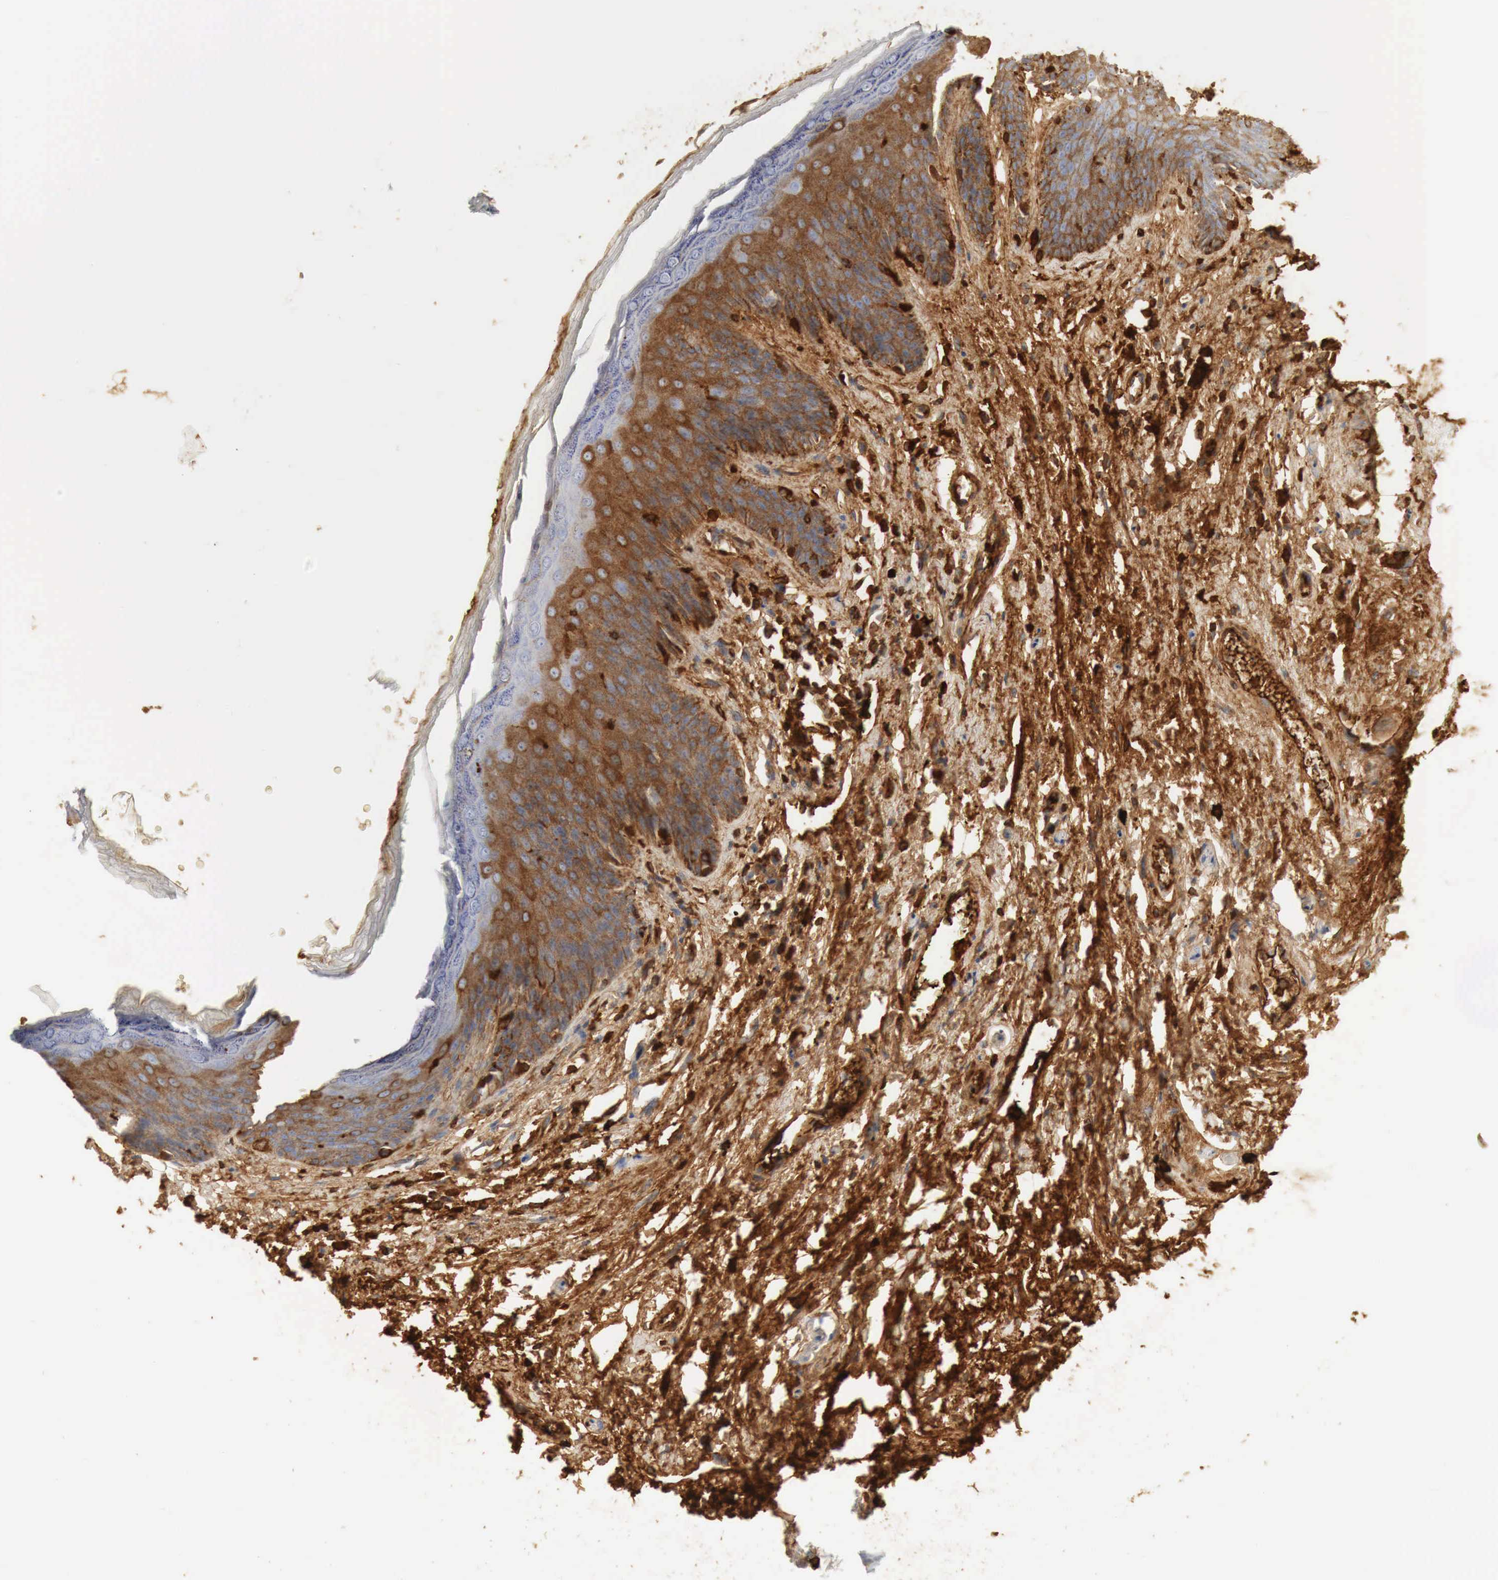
{"staining": {"intensity": "strong", "quantity": ">75%", "location": "cytoplasmic/membranous"}, "tissue": "skin", "cell_type": "Epidermal cells", "image_type": "normal", "snomed": [{"axis": "morphology", "description": "Normal tissue, NOS"}, {"axis": "topography", "description": "Anal"}, {"axis": "topography", "description": "Peripheral nerve tissue"}], "caption": "The histopathology image demonstrates staining of benign skin, revealing strong cytoplasmic/membranous protein positivity (brown color) within epidermal cells.", "gene": "IGLC3", "patient": {"sex": "female", "age": 46}}